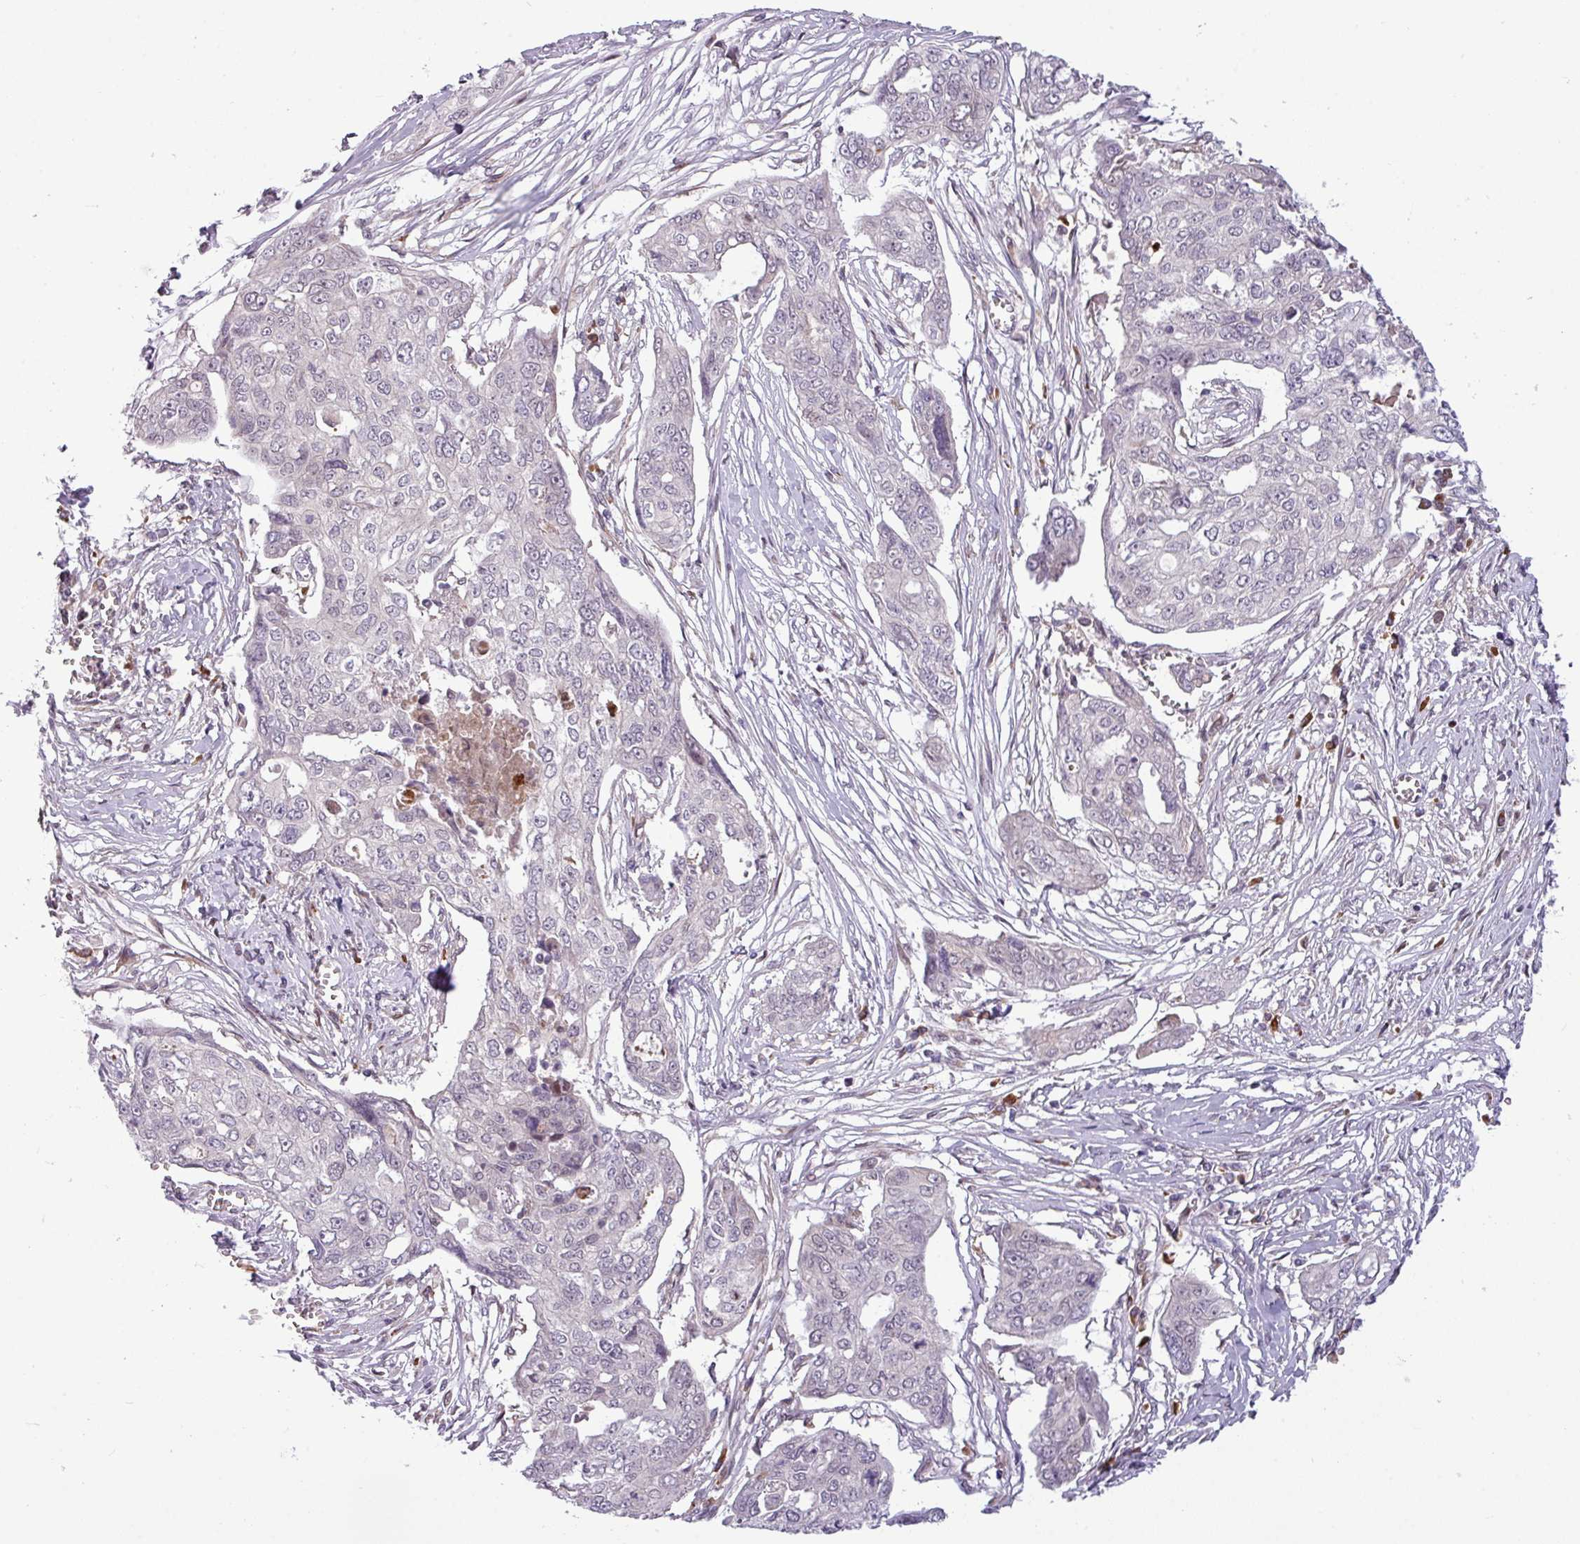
{"staining": {"intensity": "negative", "quantity": "none", "location": "none"}, "tissue": "ovarian cancer", "cell_type": "Tumor cells", "image_type": "cancer", "snomed": [{"axis": "morphology", "description": "Carcinoma, endometroid"}, {"axis": "topography", "description": "Ovary"}], "caption": "Tumor cells are negative for protein expression in human ovarian cancer. The staining was performed using DAB (3,3'-diaminobenzidine) to visualize the protein expression in brown, while the nuclei were stained in blue with hematoxylin (Magnification: 20x).", "gene": "SLC66A2", "patient": {"sex": "female", "age": 70}}